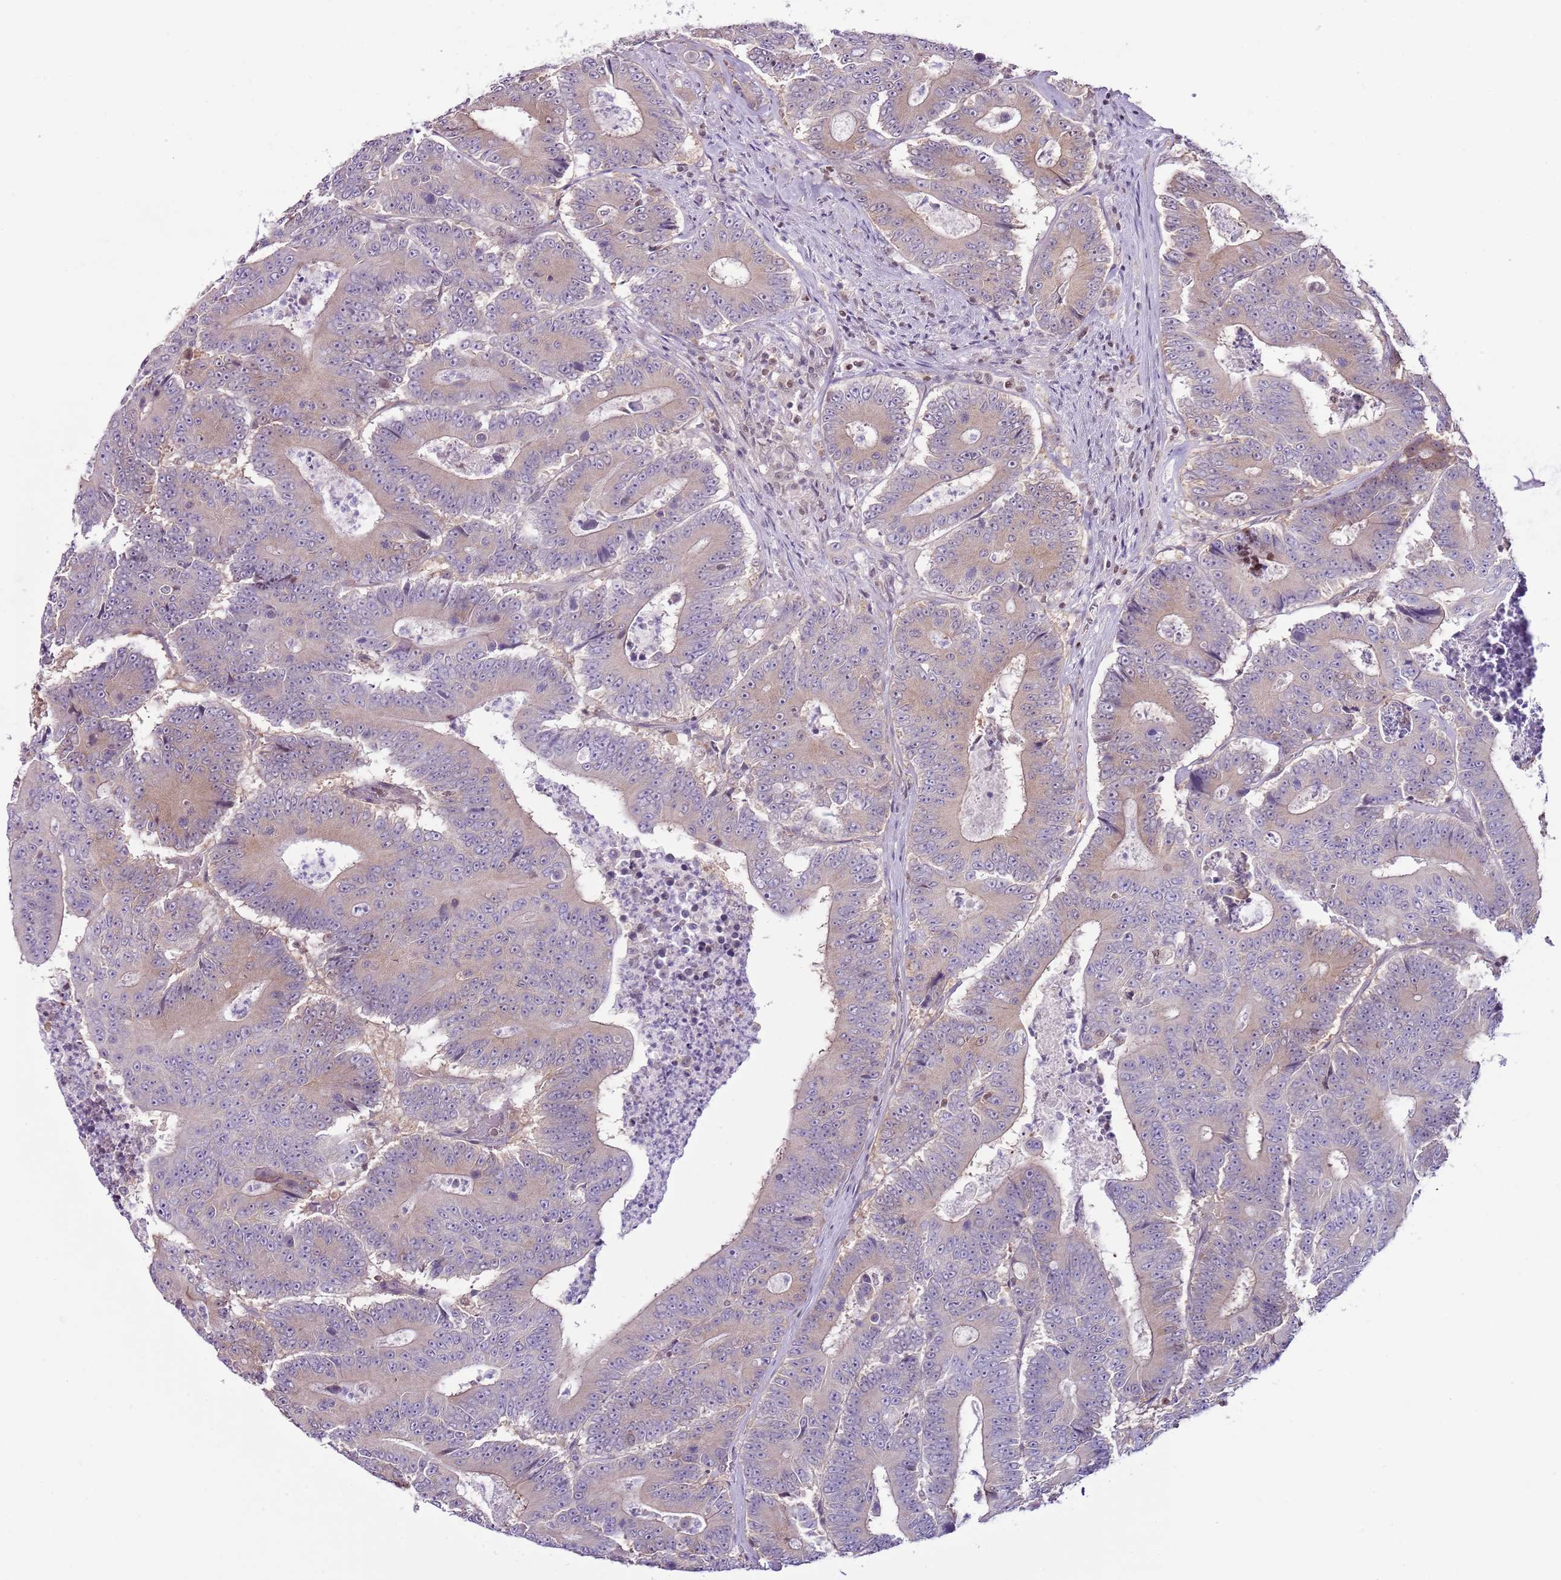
{"staining": {"intensity": "weak", "quantity": "<25%", "location": "cytoplasmic/membranous,nuclear"}, "tissue": "colorectal cancer", "cell_type": "Tumor cells", "image_type": "cancer", "snomed": [{"axis": "morphology", "description": "Adenocarcinoma, NOS"}, {"axis": "topography", "description": "Colon"}], "caption": "This is an IHC photomicrograph of colorectal adenocarcinoma. There is no positivity in tumor cells.", "gene": "SELENOH", "patient": {"sex": "male", "age": 83}}